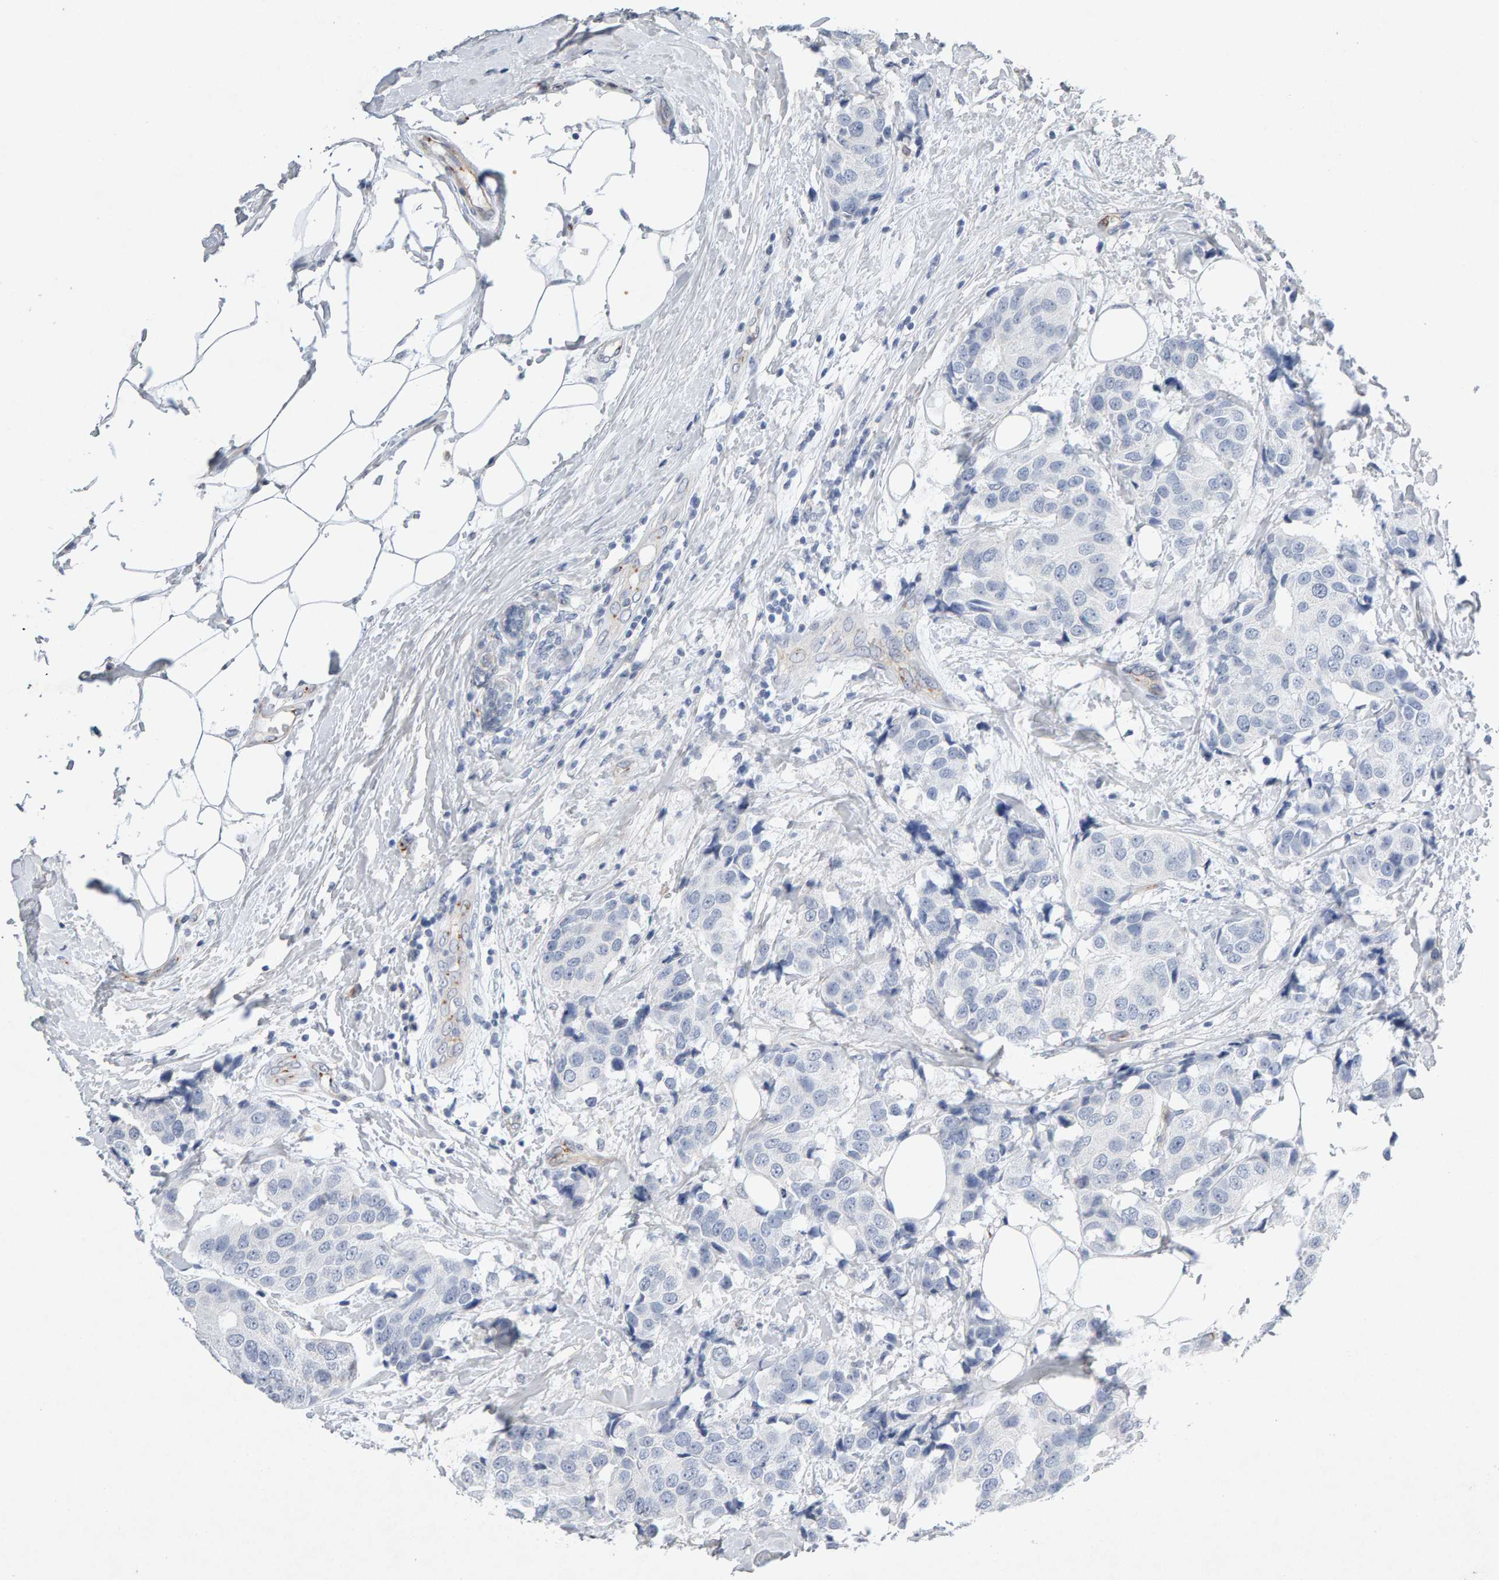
{"staining": {"intensity": "negative", "quantity": "none", "location": "none"}, "tissue": "breast cancer", "cell_type": "Tumor cells", "image_type": "cancer", "snomed": [{"axis": "morphology", "description": "Normal tissue, NOS"}, {"axis": "morphology", "description": "Duct carcinoma"}, {"axis": "topography", "description": "Breast"}], "caption": "Immunohistochemical staining of human breast cancer (intraductal carcinoma) demonstrates no significant staining in tumor cells.", "gene": "PTPRM", "patient": {"sex": "female", "age": 39}}